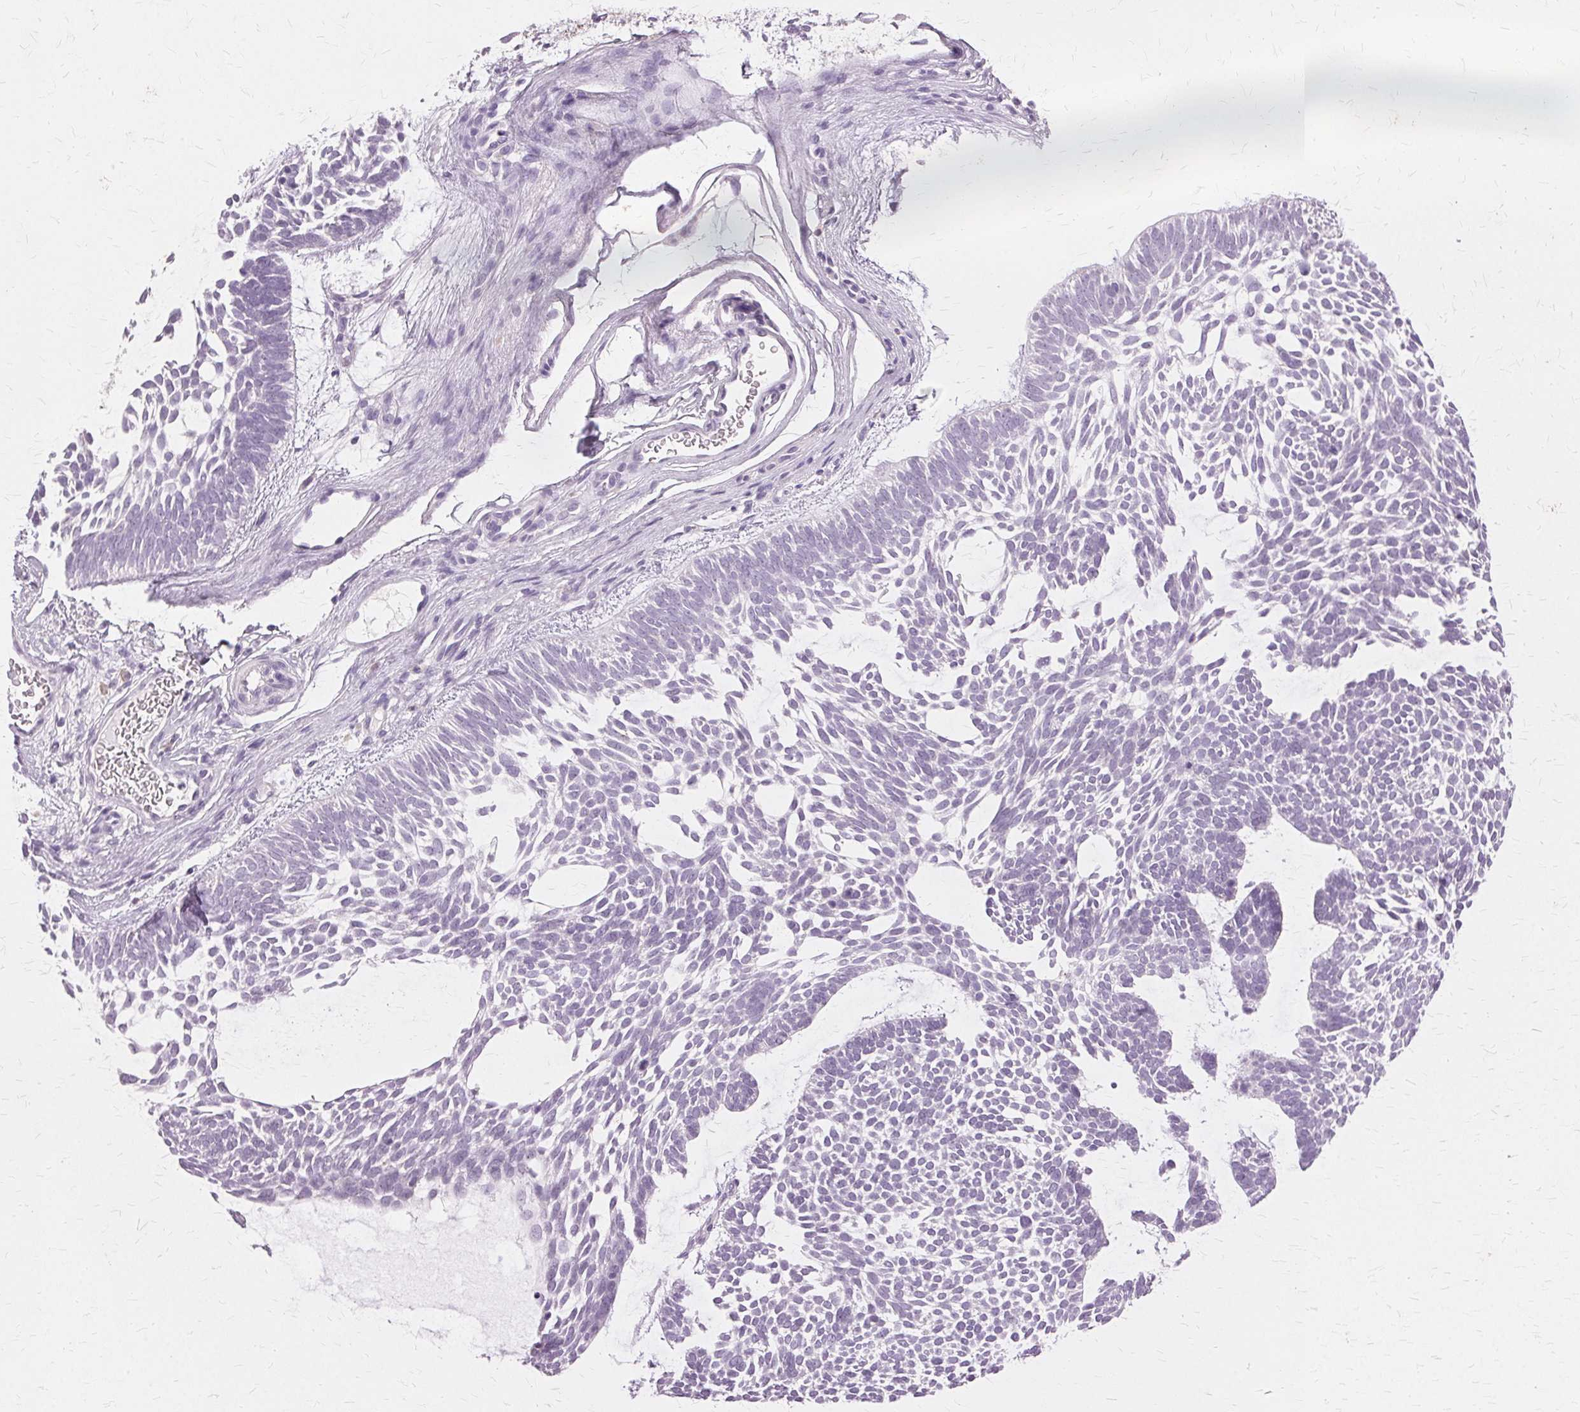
{"staining": {"intensity": "negative", "quantity": "none", "location": "none"}, "tissue": "skin cancer", "cell_type": "Tumor cells", "image_type": "cancer", "snomed": [{"axis": "morphology", "description": "Basal cell carcinoma"}, {"axis": "topography", "description": "Skin"}, {"axis": "topography", "description": "Skin of face"}], "caption": "A high-resolution micrograph shows IHC staining of basal cell carcinoma (skin), which displays no significant expression in tumor cells.", "gene": "SLC45A3", "patient": {"sex": "male", "age": 83}}